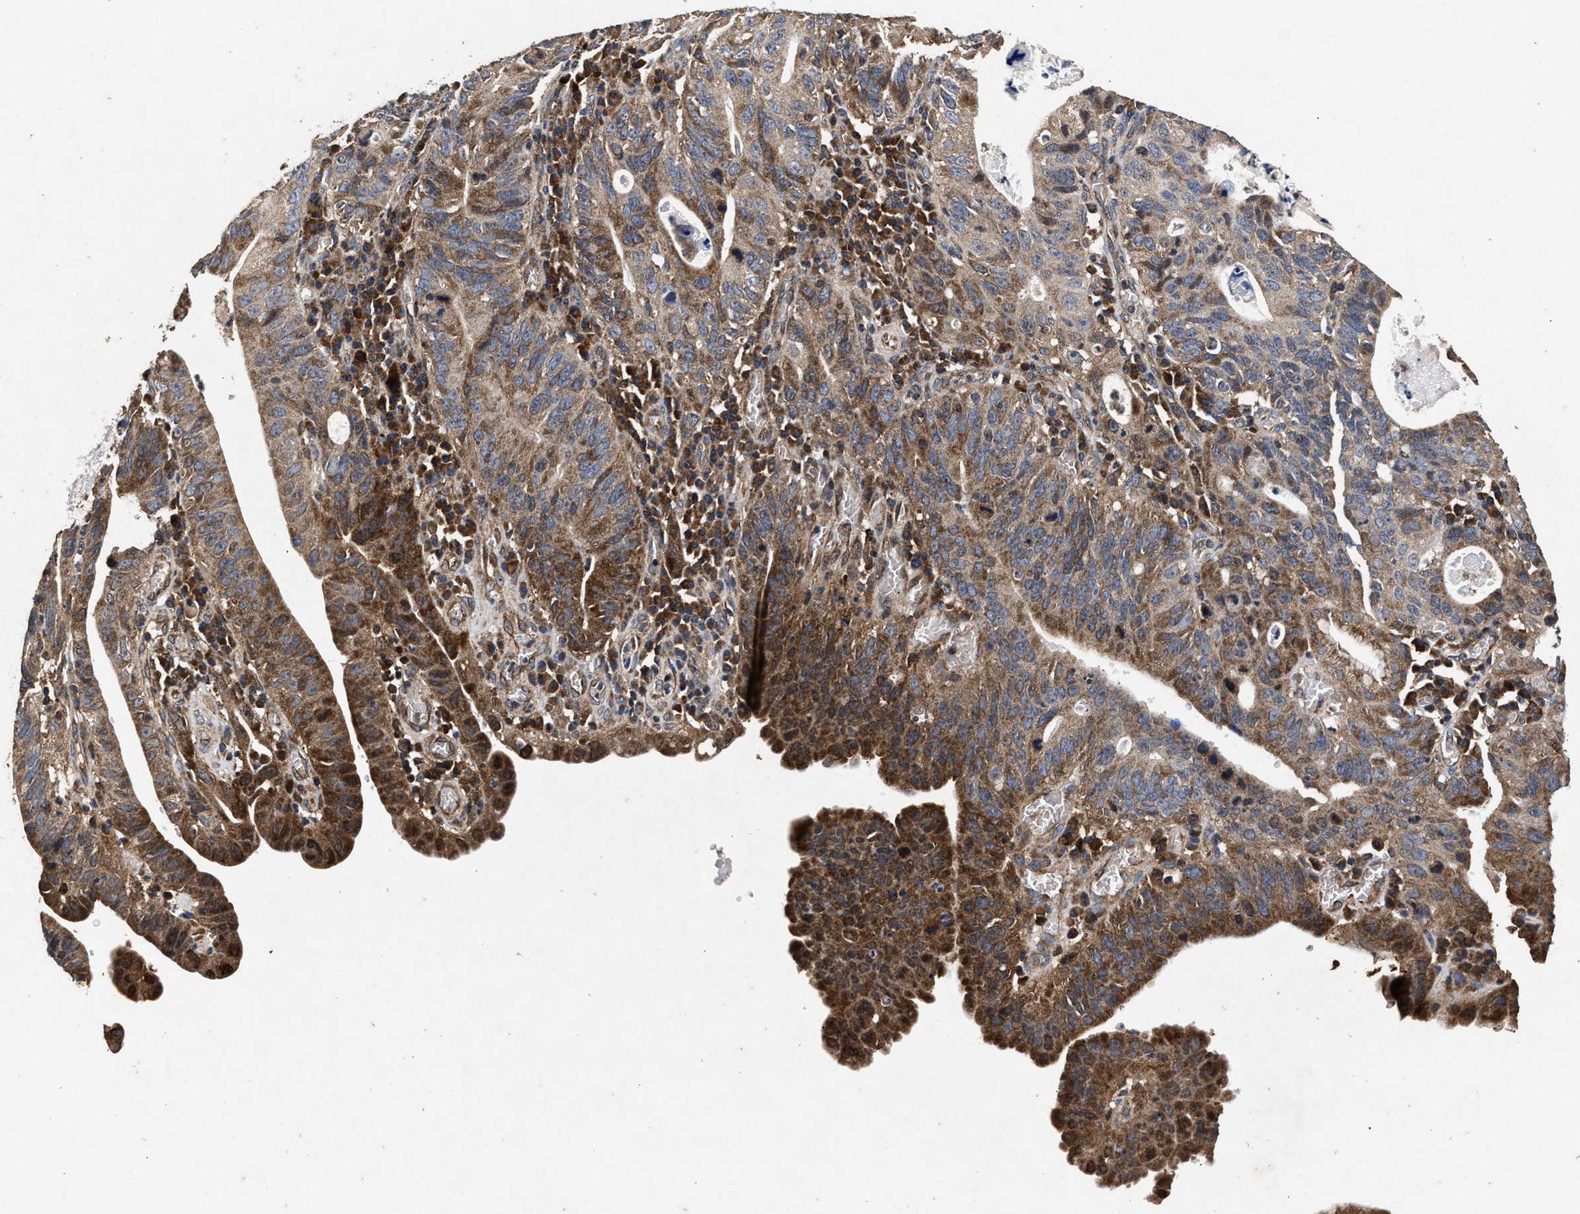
{"staining": {"intensity": "moderate", "quantity": ">75%", "location": "cytoplasmic/membranous"}, "tissue": "stomach cancer", "cell_type": "Tumor cells", "image_type": "cancer", "snomed": [{"axis": "morphology", "description": "Adenocarcinoma, NOS"}, {"axis": "topography", "description": "Stomach"}], "caption": "A photomicrograph of human stomach cancer (adenocarcinoma) stained for a protein exhibits moderate cytoplasmic/membranous brown staining in tumor cells.", "gene": "NFKB2", "patient": {"sex": "male", "age": 59}}